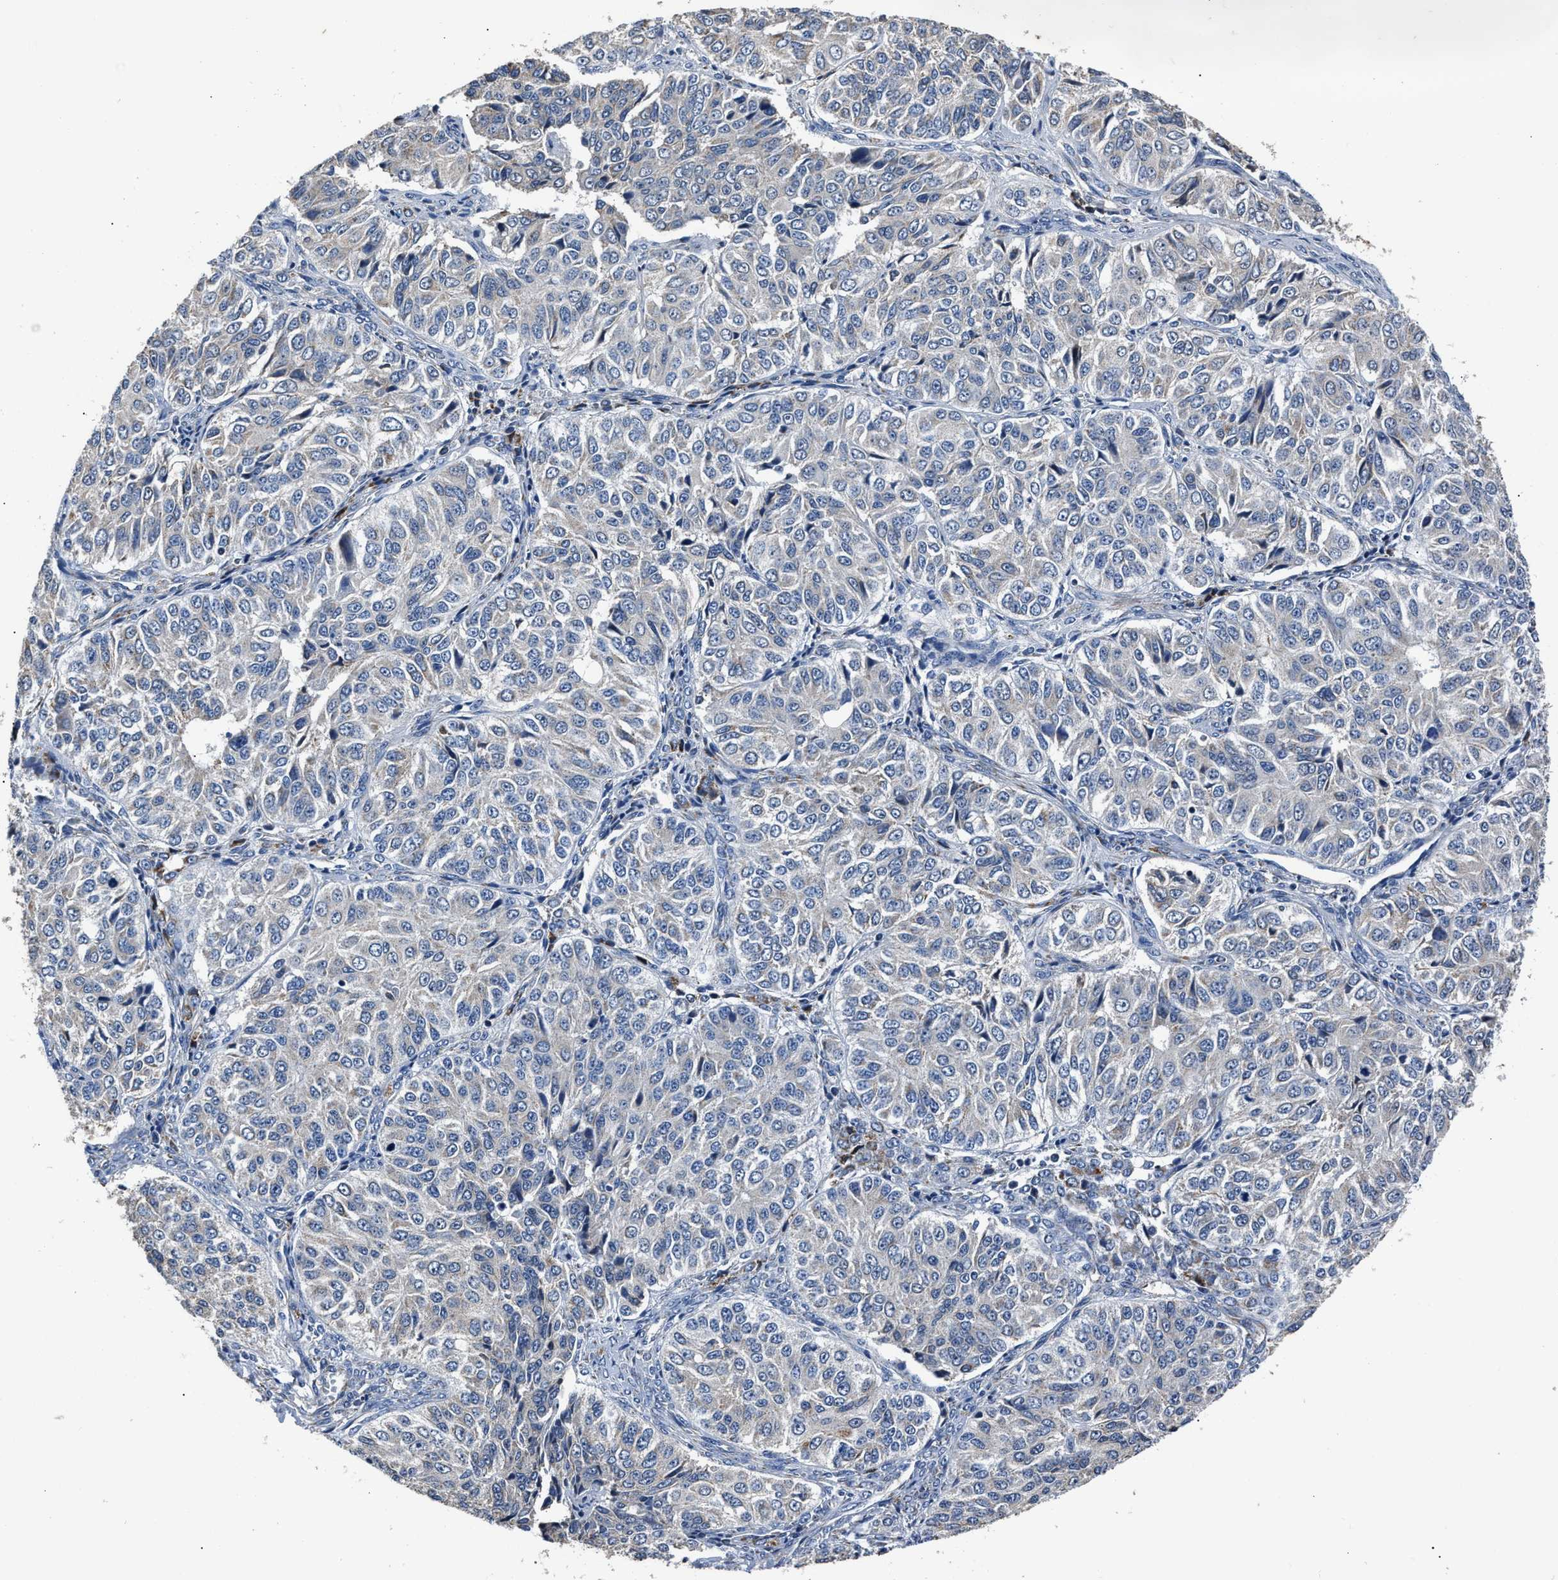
{"staining": {"intensity": "negative", "quantity": "none", "location": "none"}, "tissue": "ovarian cancer", "cell_type": "Tumor cells", "image_type": "cancer", "snomed": [{"axis": "morphology", "description": "Carcinoma, endometroid"}, {"axis": "topography", "description": "Ovary"}], "caption": "Protein analysis of ovarian cancer (endometroid carcinoma) demonstrates no significant positivity in tumor cells.", "gene": "NSUN5", "patient": {"sex": "female", "age": 51}}